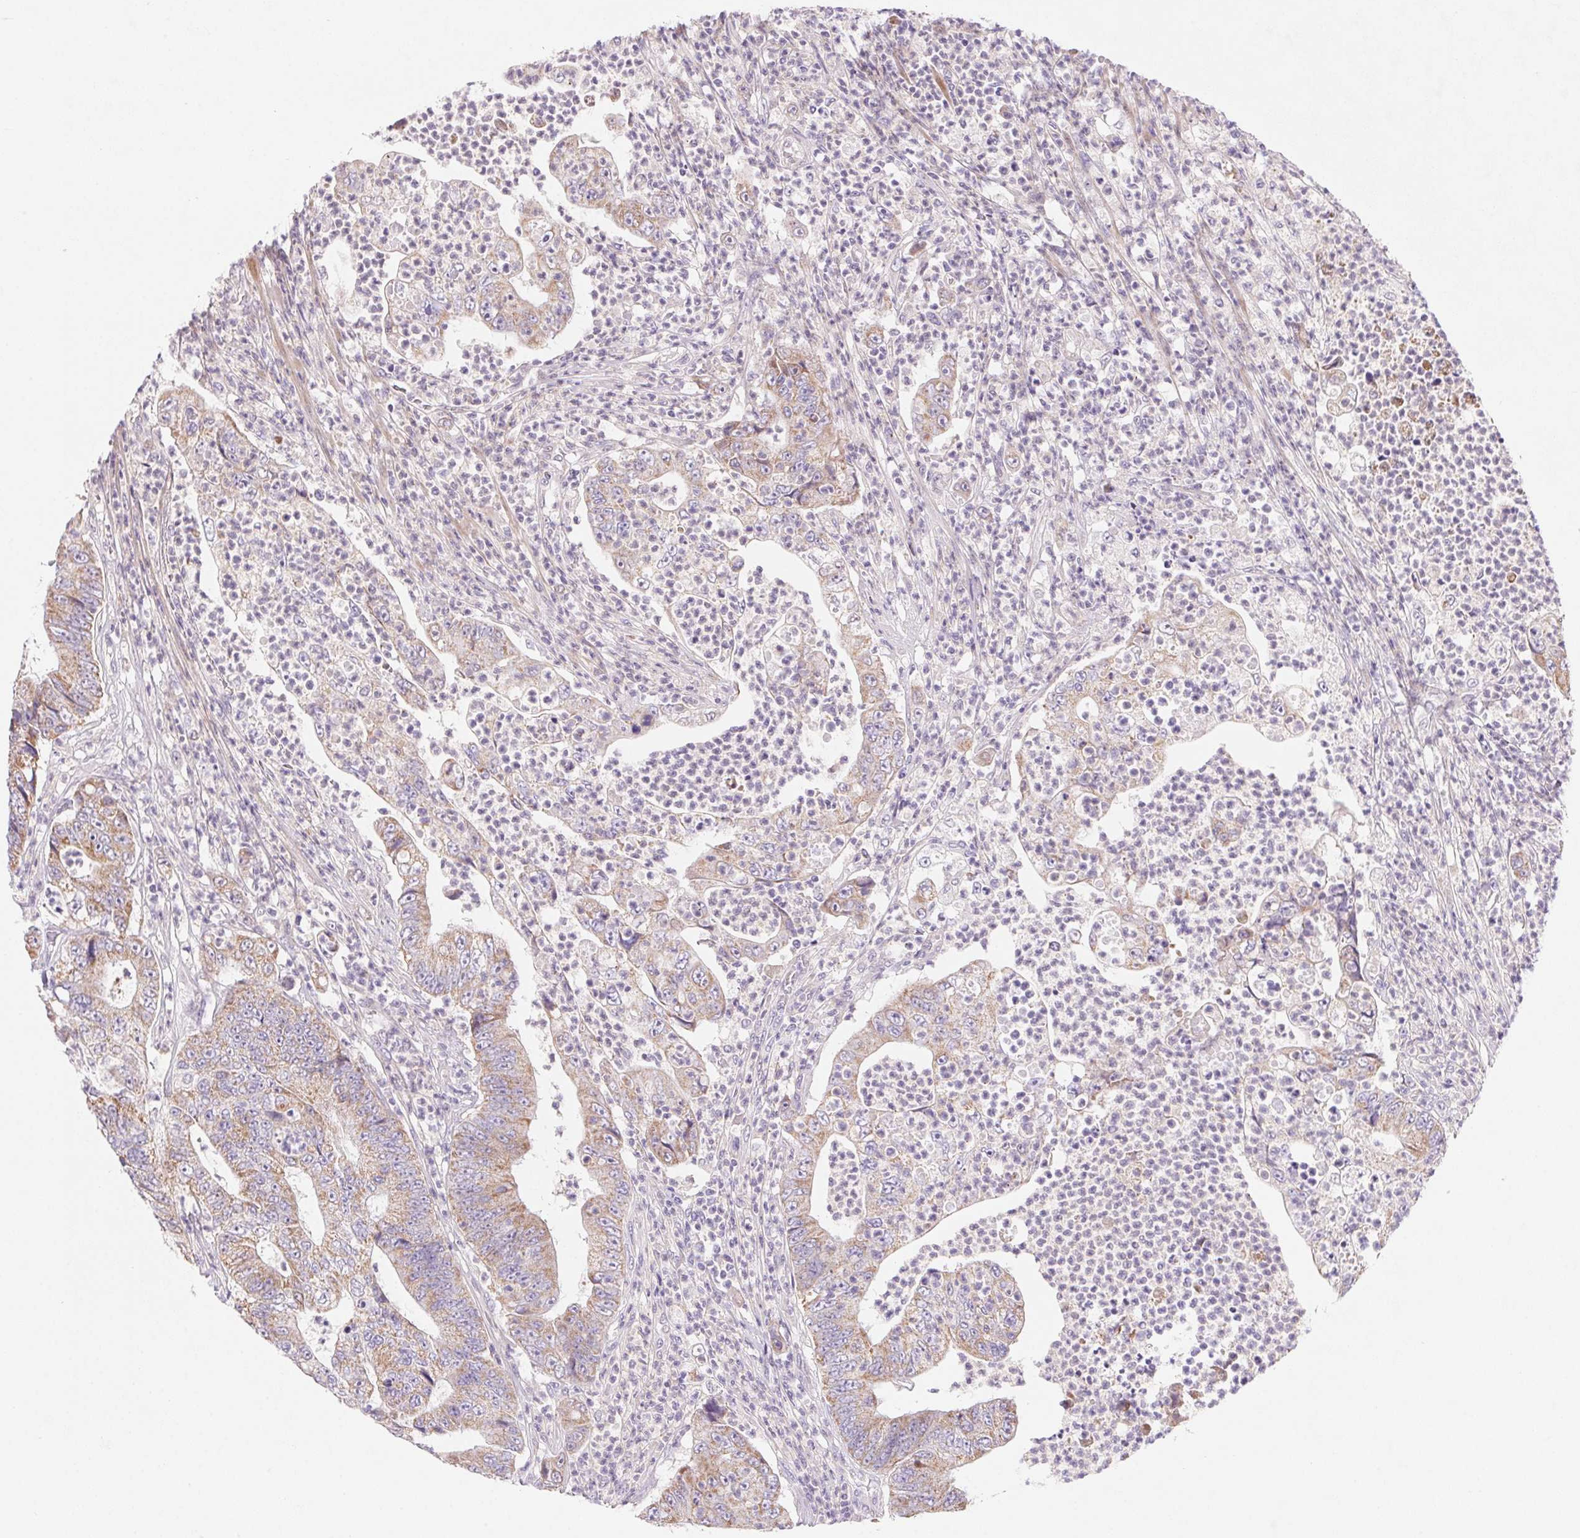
{"staining": {"intensity": "moderate", "quantity": "25%-75%", "location": "cytoplasmic/membranous"}, "tissue": "colorectal cancer", "cell_type": "Tumor cells", "image_type": "cancer", "snomed": [{"axis": "morphology", "description": "Adenocarcinoma, NOS"}, {"axis": "topography", "description": "Colon"}], "caption": "IHC image of human colorectal adenocarcinoma stained for a protein (brown), which exhibits medium levels of moderate cytoplasmic/membranous expression in approximately 25%-75% of tumor cells.", "gene": "DPPA5", "patient": {"sex": "female", "age": 48}}